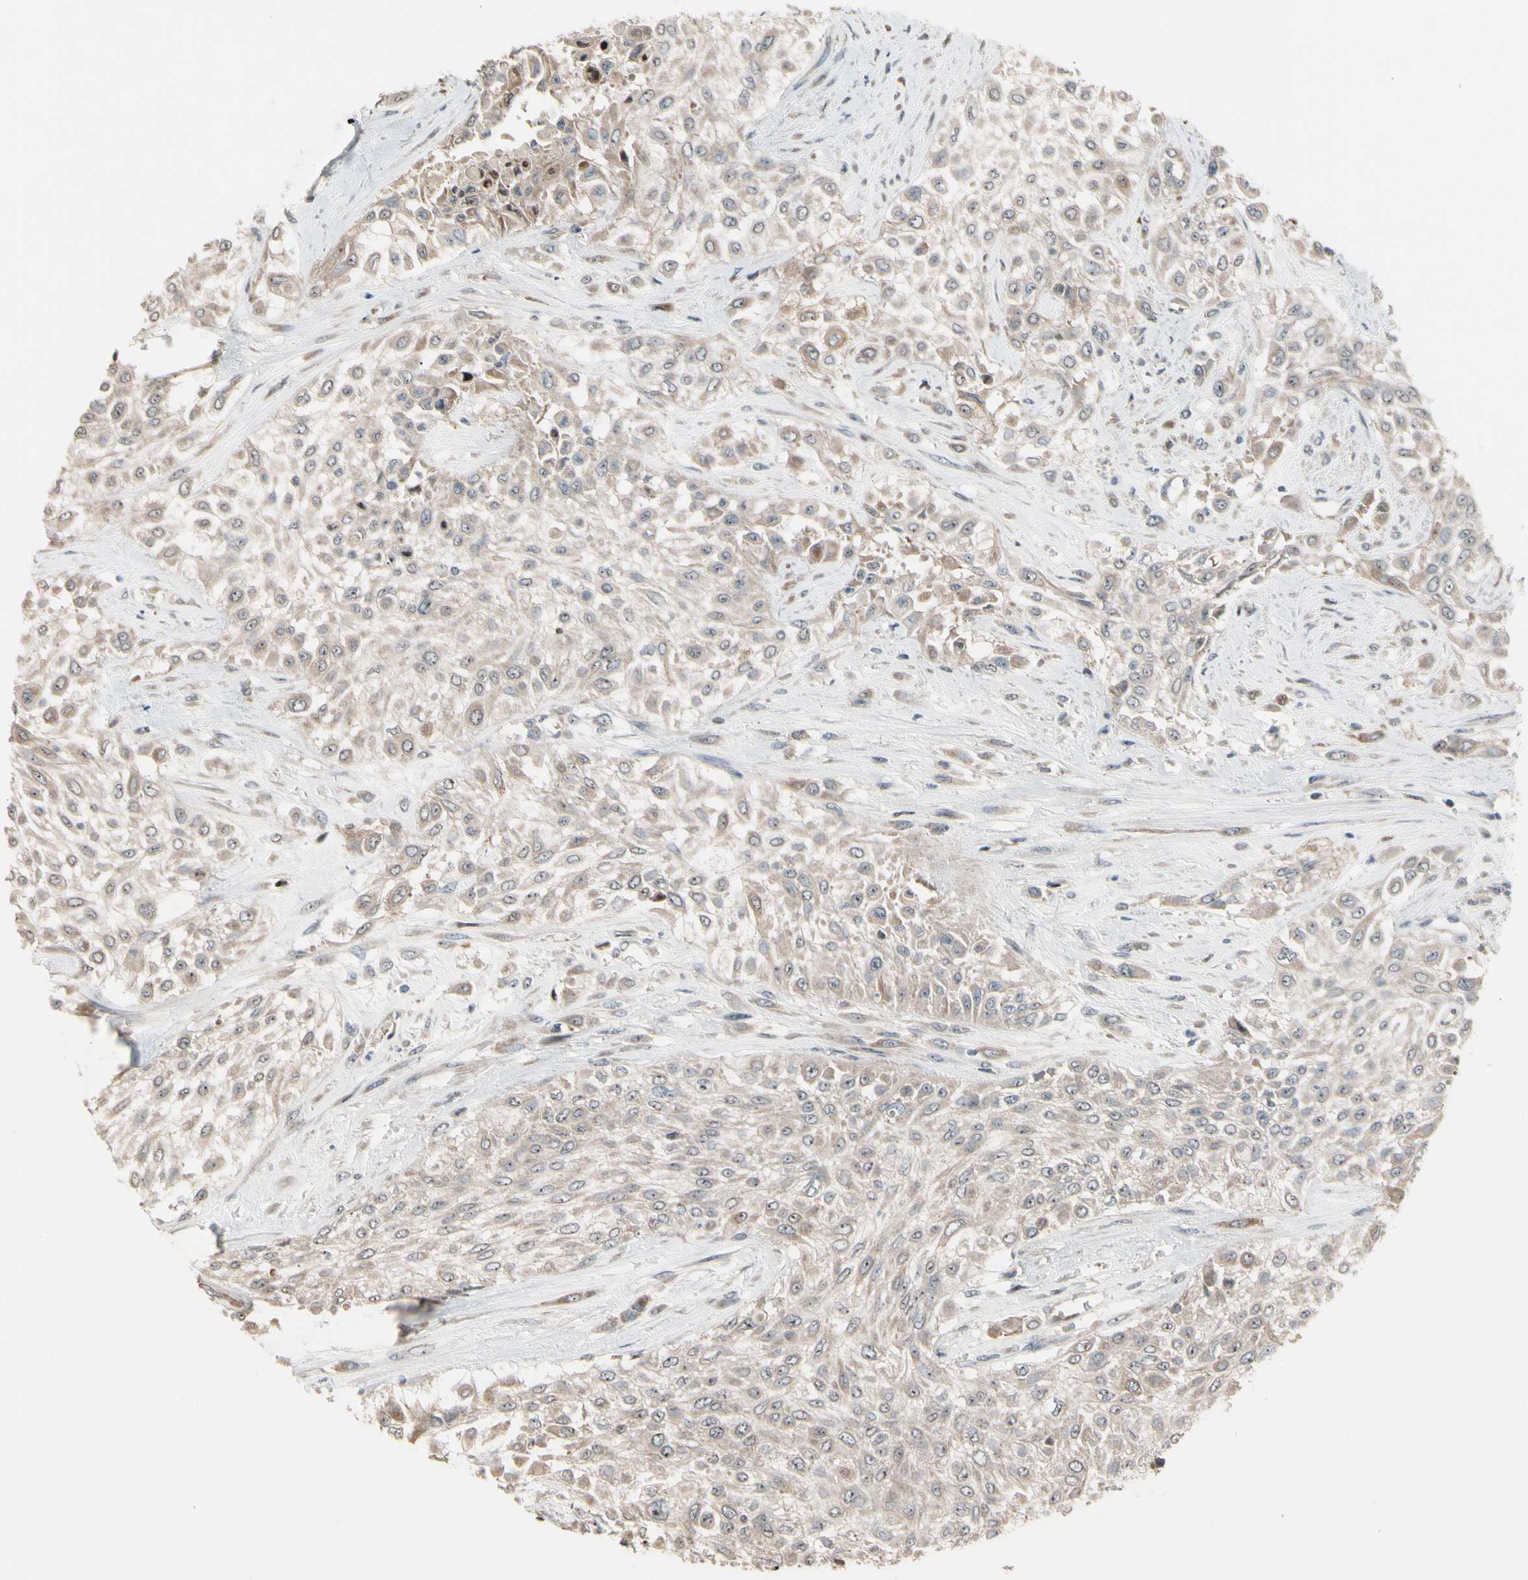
{"staining": {"intensity": "weak", "quantity": "25%-75%", "location": "cytoplasmic/membranous,nuclear"}, "tissue": "urothelial cancer", "cell_type": "Tumor cells", "image_type": "cancer", "snomed": [{"axis": "morphology", "description": "Urothelial carcinoma, High grade"}, {"axis": "topography", "description": "Urinary bladder"}], "caption": "A histopathology image showing weak cytoplasmic/membranous and nuclear positivity in approximately 25%-75% of tumor cells in urothelial carcinoma (high-grade), as visualized by brown immunohistochemical staining.", "gene": "SNX29", "patient": {"sex": "male", "age": 57}}